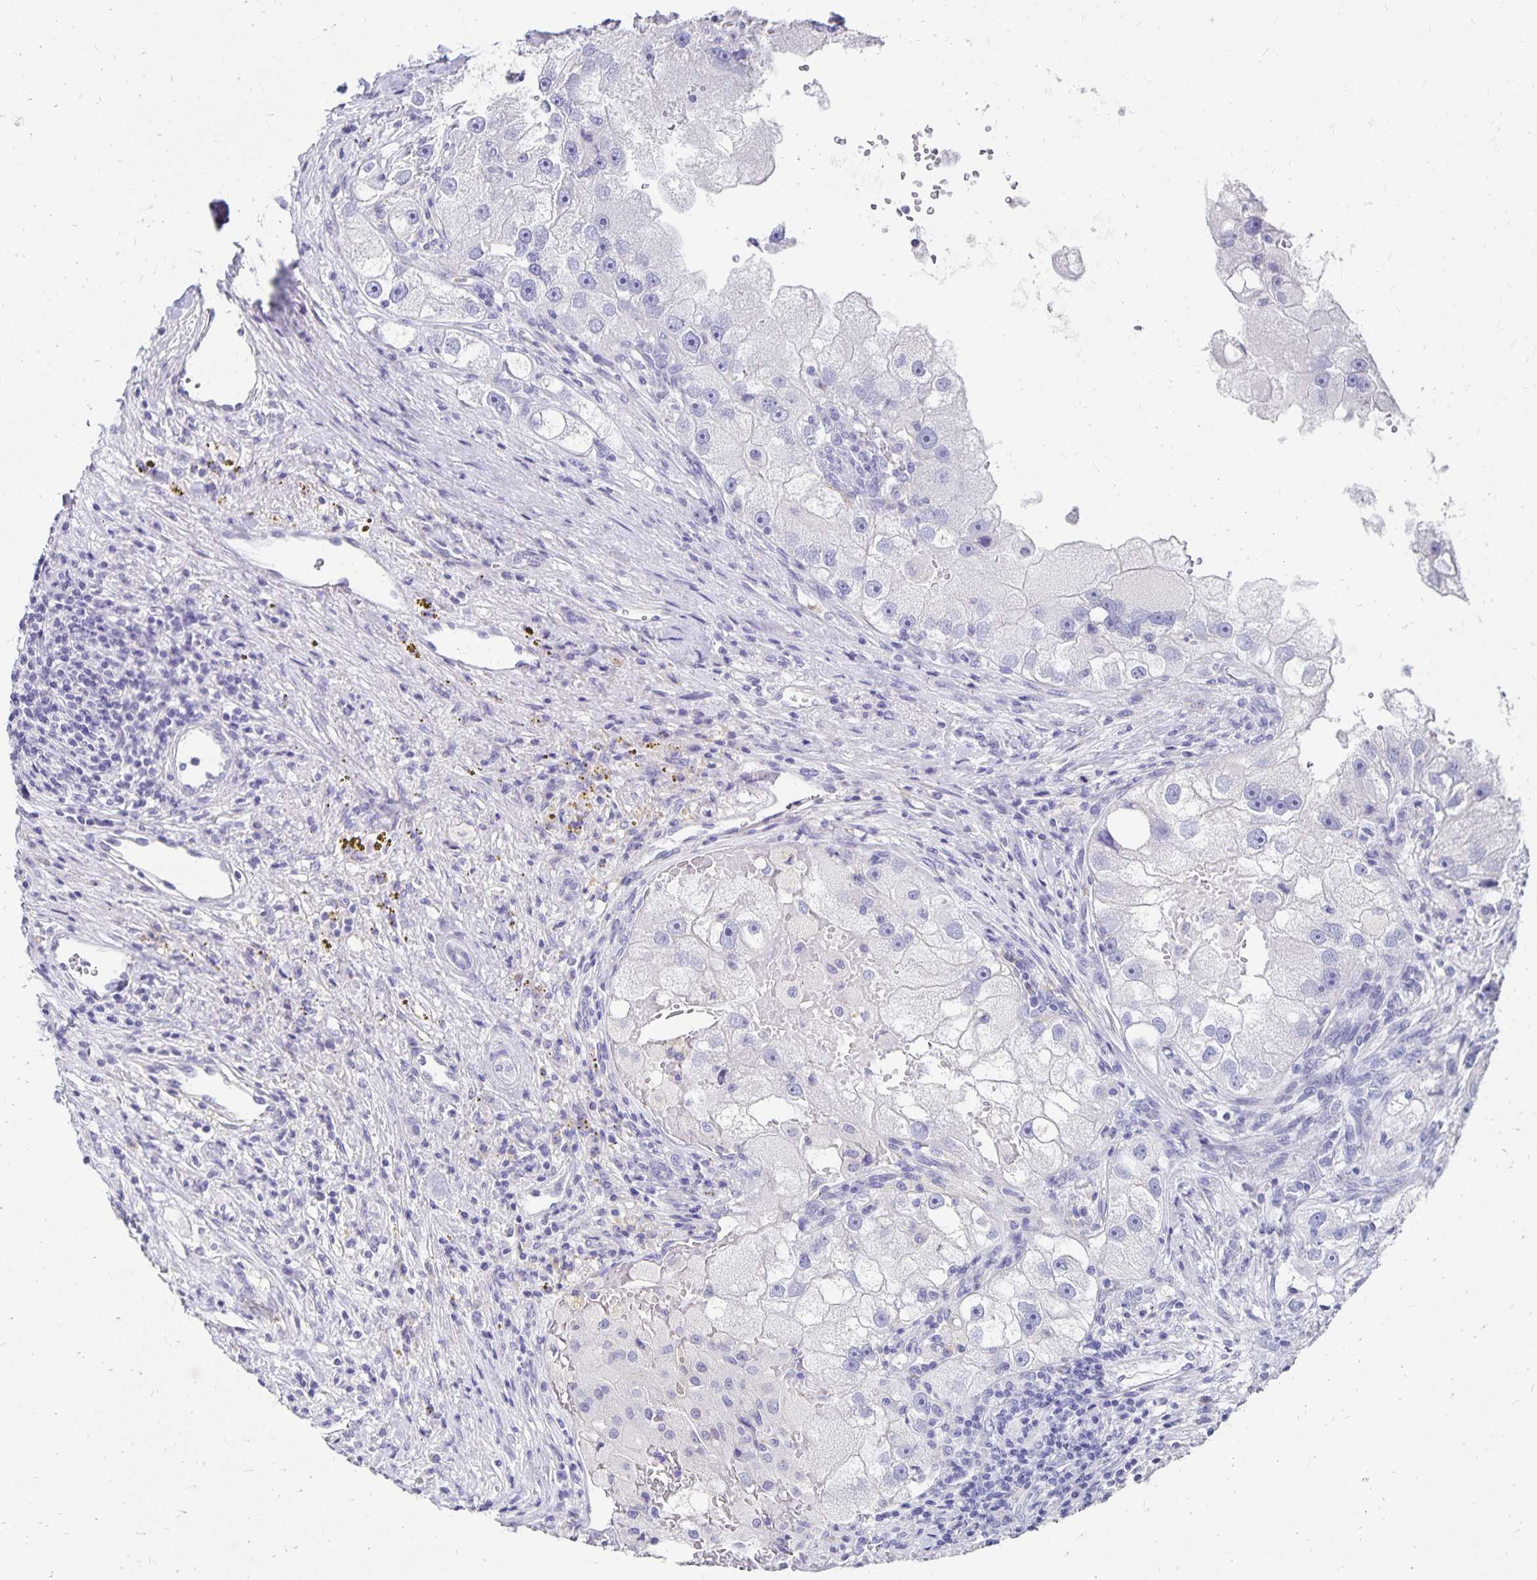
{"staining": {"intensity": "negative", "quantity": "none", "location": "none"}, "tissue": "renal cancer", "cell_type": "Tumor cells", "image_type": "cancer", "snomed": [{"axis": "morphology", "description": "Adenocarcinoma, NOS"}, {"axis": "topography", "description": "Kidney"}], "caption": "Renal cancer stained for a protein using immunohistochemistry (IHC) shows no positivity tumor cells.", "gene": "DYNLT4", "patient": {"sex": "male", "age": 63}}